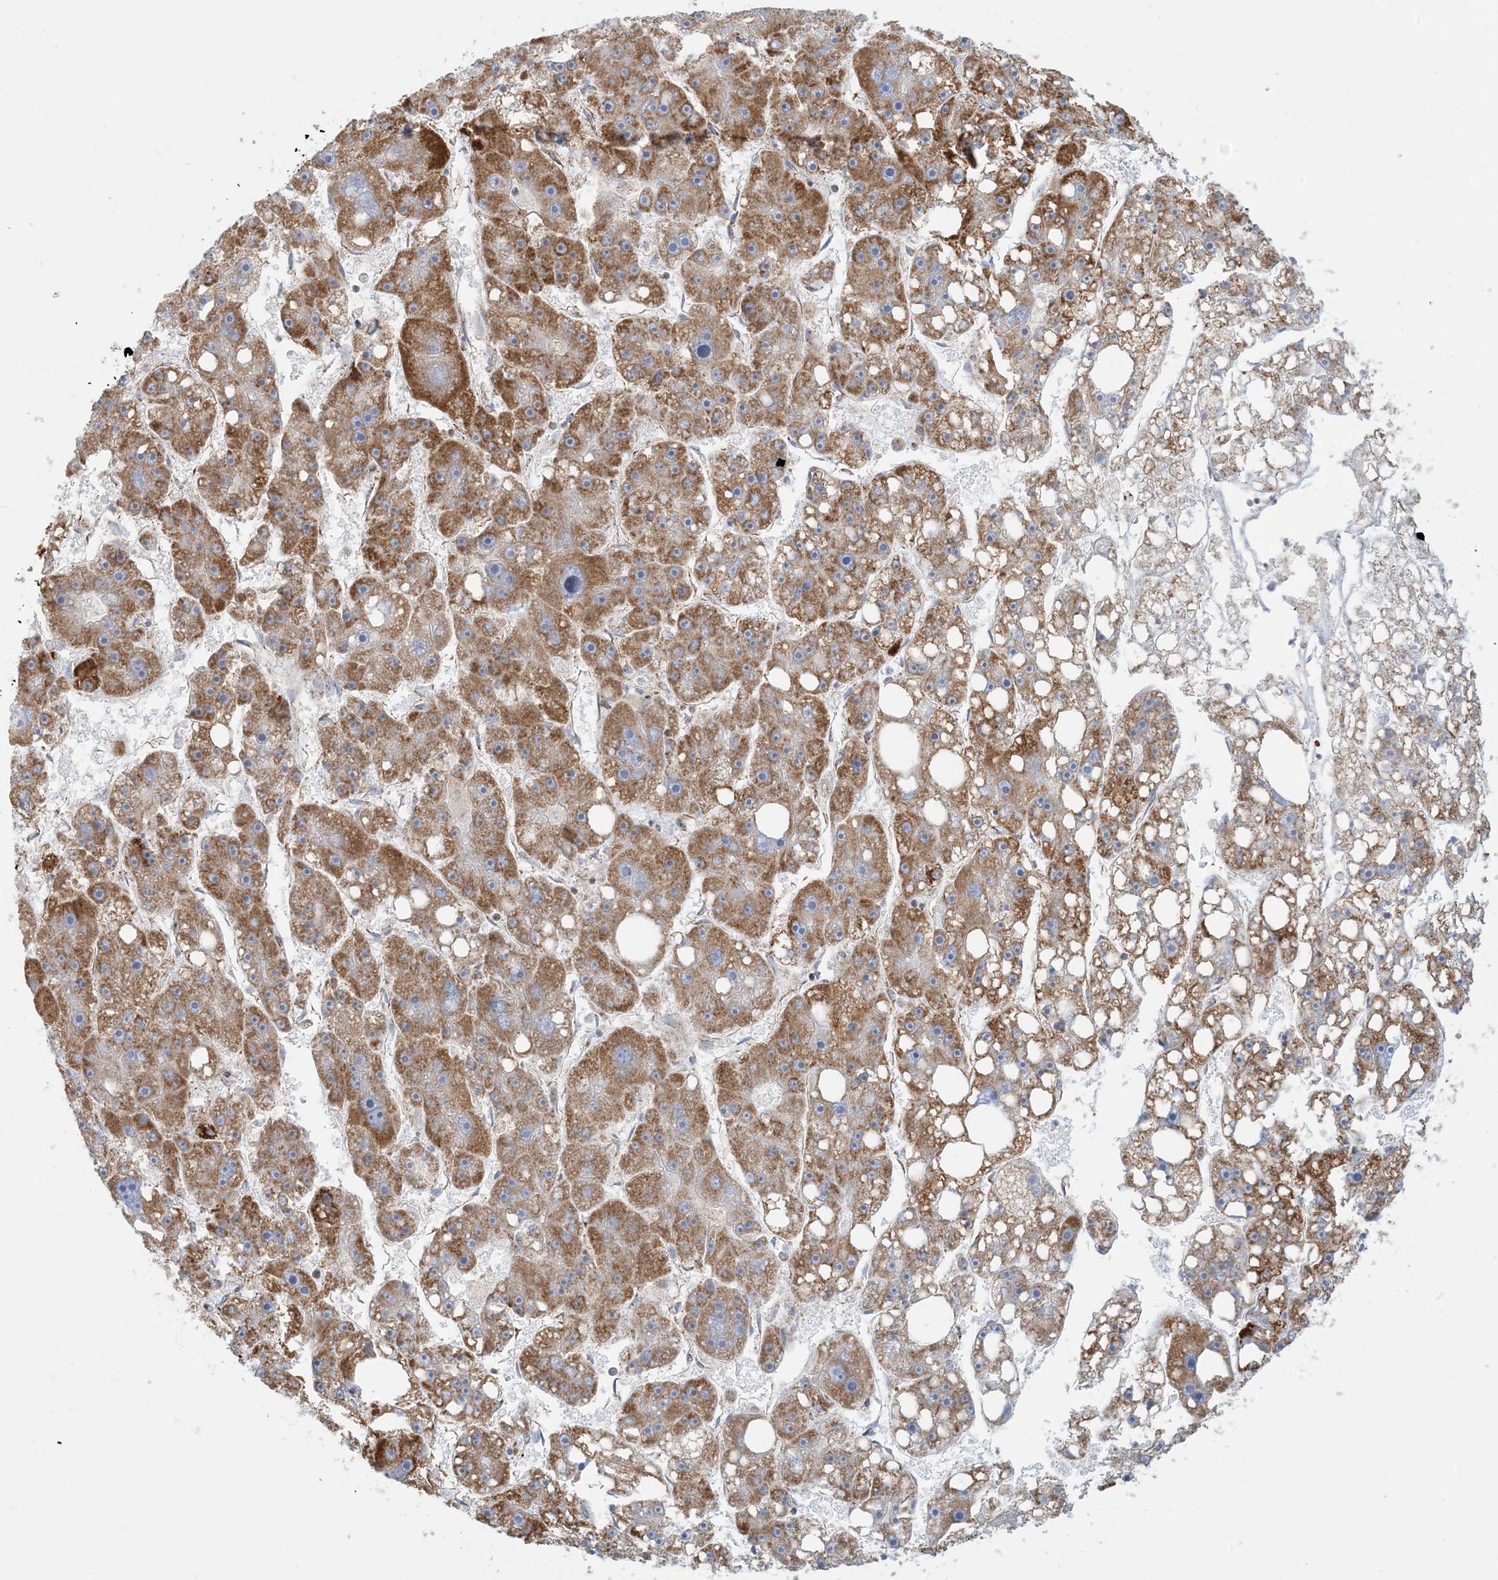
{"staining": {"intensity": "moderate", "quantity": ">75%", "location": "cytoplasmic/membranous"}, "tissue": "liver cancer", "cell_type": "Tumor cells", "image_type": "cancer", "snomed": [{"axis": "morphology", "description": "Carcinoma, Hepatocellular, NOS"}, {"axis": "topography", "description": "Liver"}], "caption": "Immunohistochemistry (IHC) (DAB) staining of human liver hepatocellular carcinoma exhibits moderate cytoplasmic/membranous protein staining in about >75% of tumor cells. The protein is shown in brown color, while the nuclei are stained blue.", "gene": "COA3", "patient": {"sex": "female", "age": 61}}